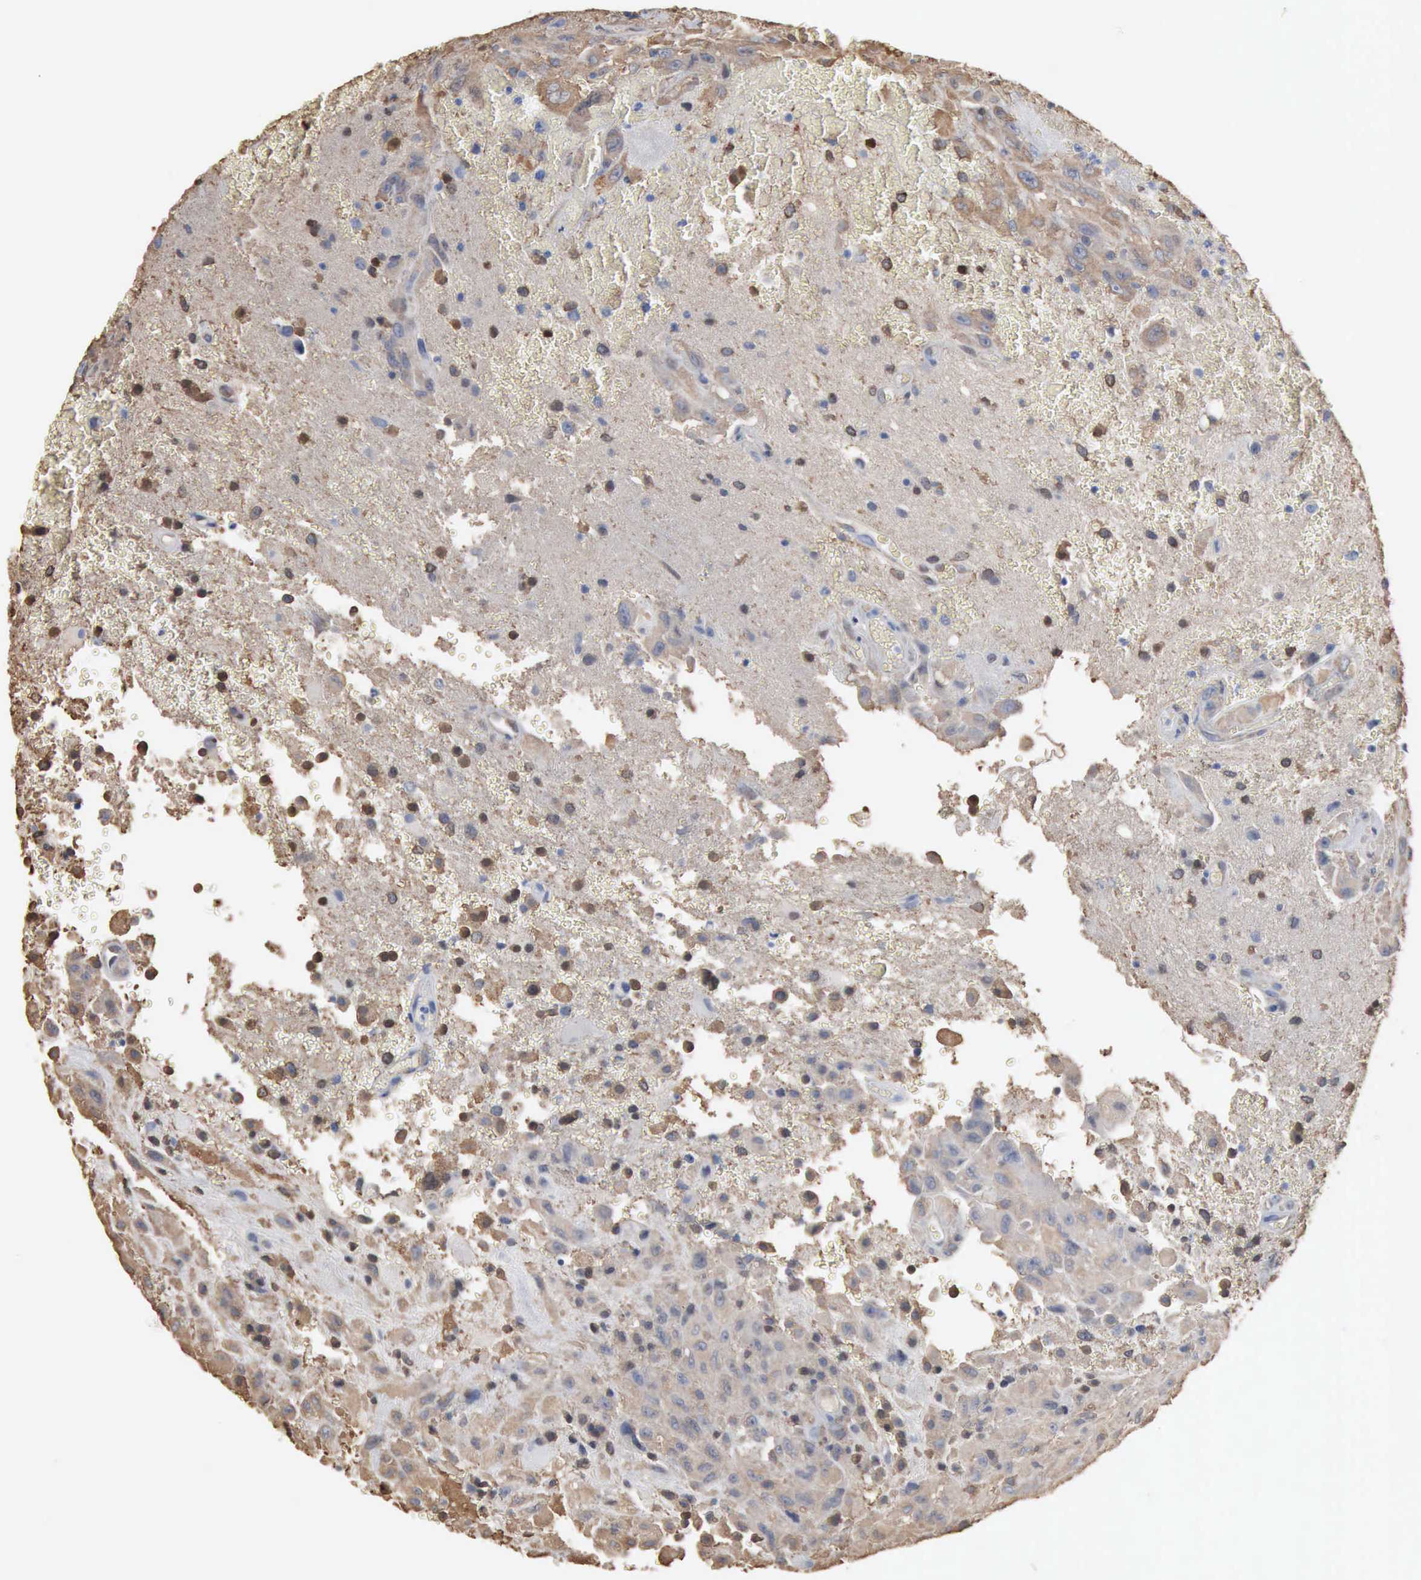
{"staining": {"intensity": "weak", "quantity": "<25%", "location": "nuclear"}, "tissue": "glioma", "cell_type": "Tumor cells", "image_type": "cancer", "snomed": [{"axis": "morphology", "description": "Glioma, malignant, High grade"}, {"axis": "topography", "description": "Brain"}], "caption": "This is an immunohistochemistry (IHC) histopathology image of glioma. There is no positivity in tumor cells.", "gene": "FSCN1", "patient": {"sex": "male", "age": 48}}